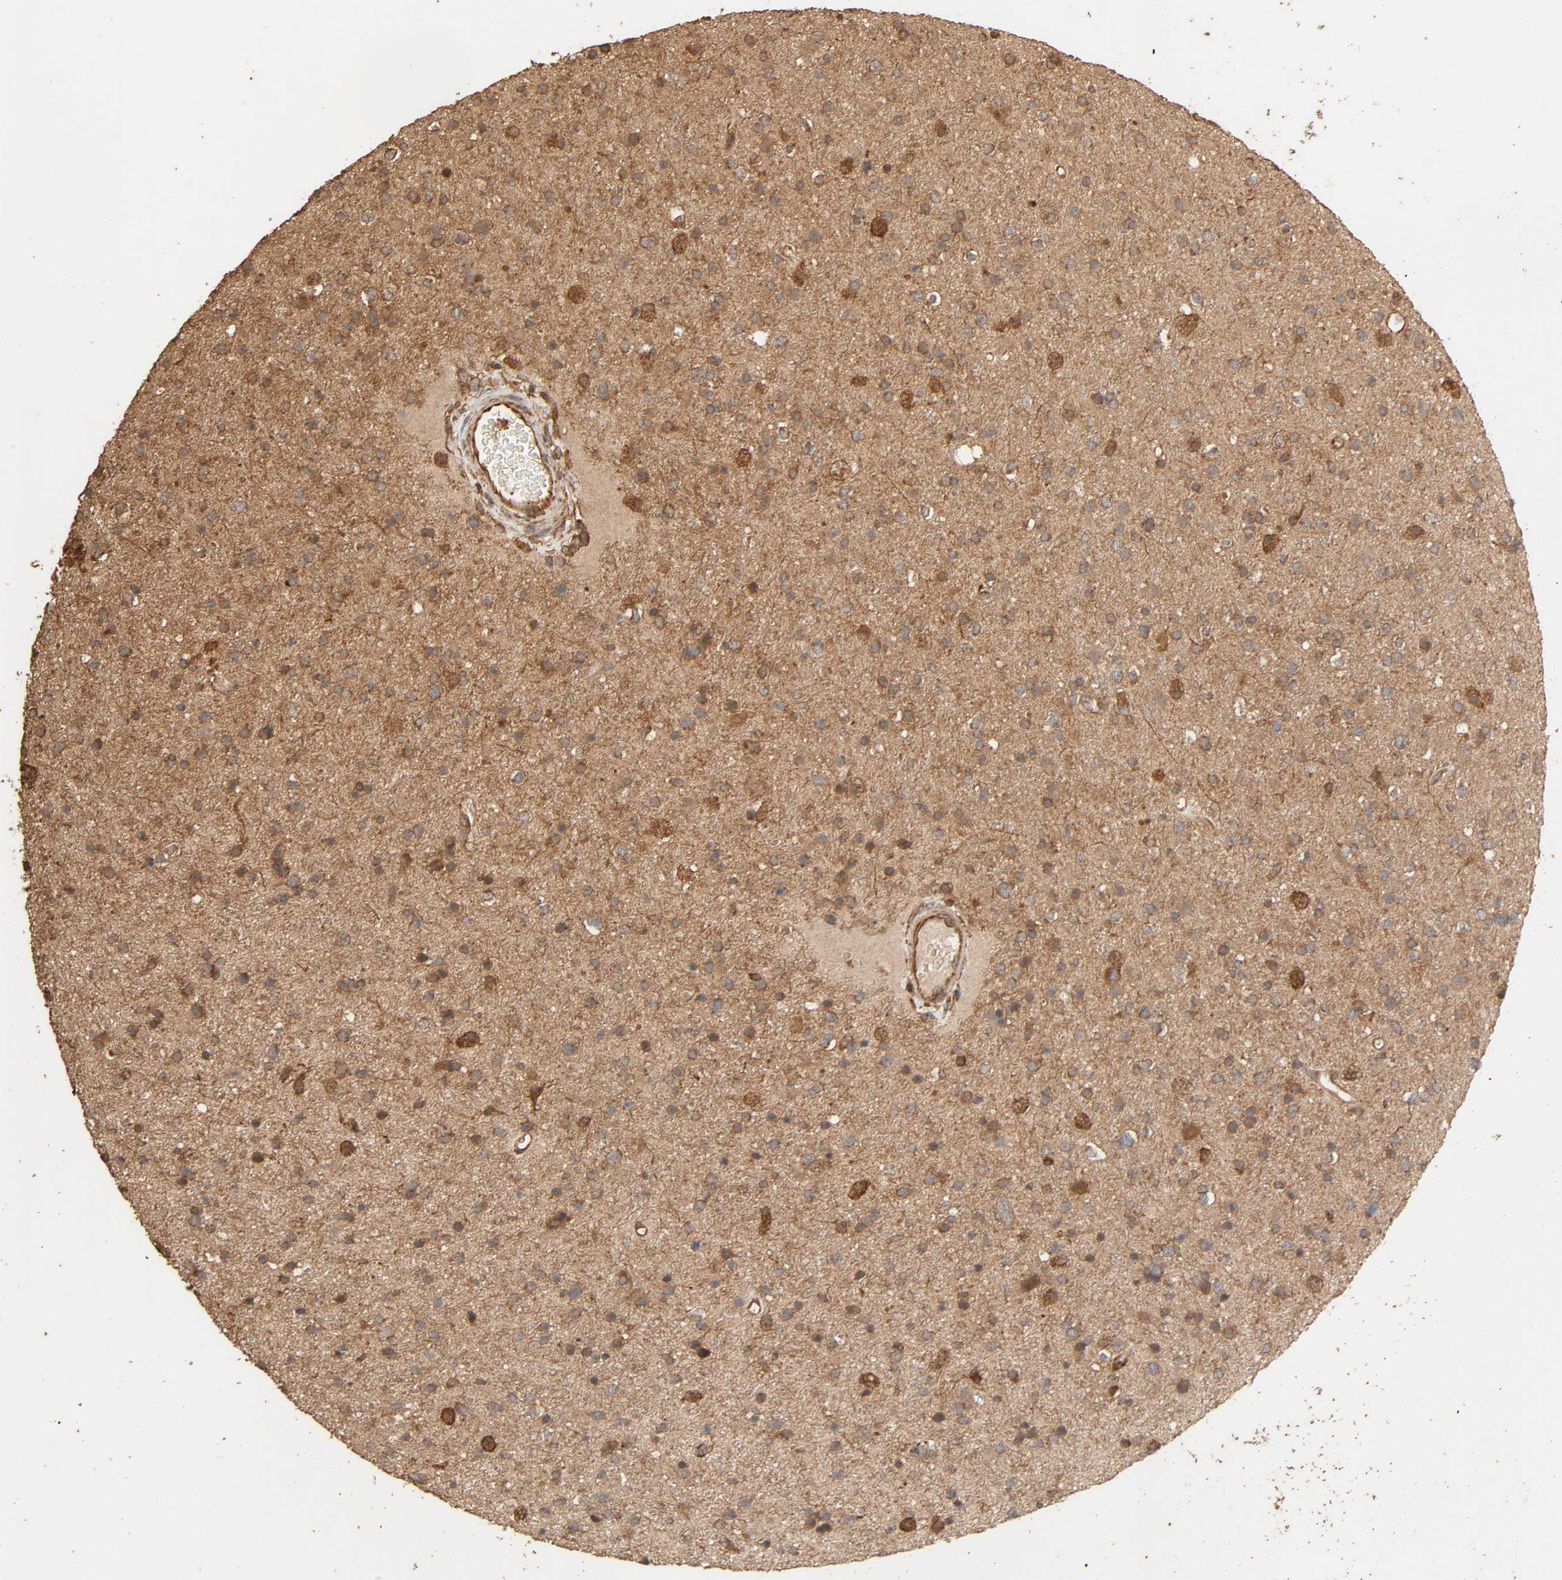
{"staining": {"intensity": "moderate", "quantity": "25%-75%", "location": "cytoplasmic/membranous"}, "tissue": "glioma", "cell_type": "Tumor cells", "image_type": "cancer", "snomed": [{"axis": "morphology", "description": "Glioma, malignant, High grade"}, {"axis": "topography", "description": "Brain"}], "caption": "Protein expression analysis of glioma exhibits moderate cytoplasmic/membranous staining in approximately 25%-75% of tumor cells. Ihc stains the protein of interest in brown and the nuclei are stained blue.", "gene": "RPS6KA6", "patient": {"sex": "male", "age": 33}}